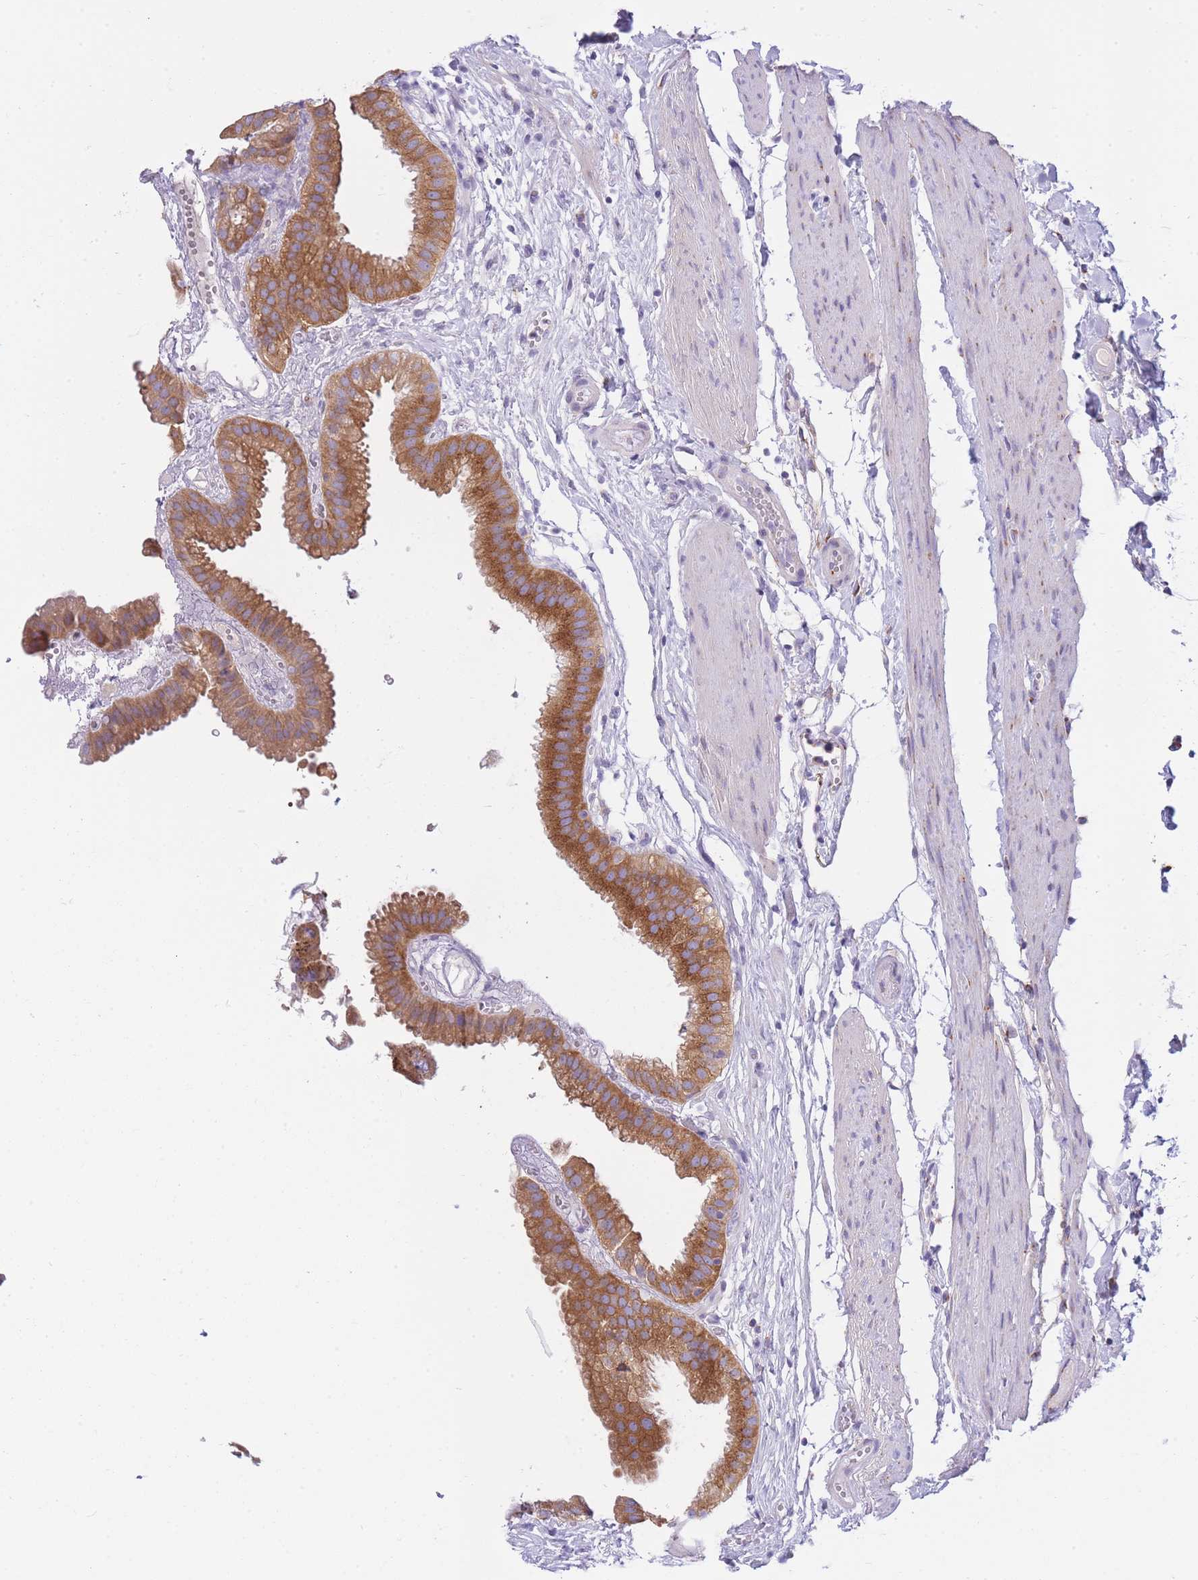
{"staining": {"intensity": "strong", "quantity": "25%-75%", "location": "cytoplasmic/membranous"}, "tissue": "gallbladder", "cell_type": "Glandular cells", "image_type": "normal", "snomed": [{"axis": "morphology", "description": "Normal tissue, NOS"}, {"axis": "topography", "description": "Gallbladder"}], "caption": "DAB immunohistochemical staining of normal human gallbladder shows strong cytoplasmic/membranous protein positivity in about 25%-75% of glandular cells. Using DAB (3,3'-diaminobenzidine) (brown) and hematoxylin (blue) stains, captured at high magnification using brightfield microscopy.", "gene": "COPG1", "patient": {"sex": "female", "age": 61}}